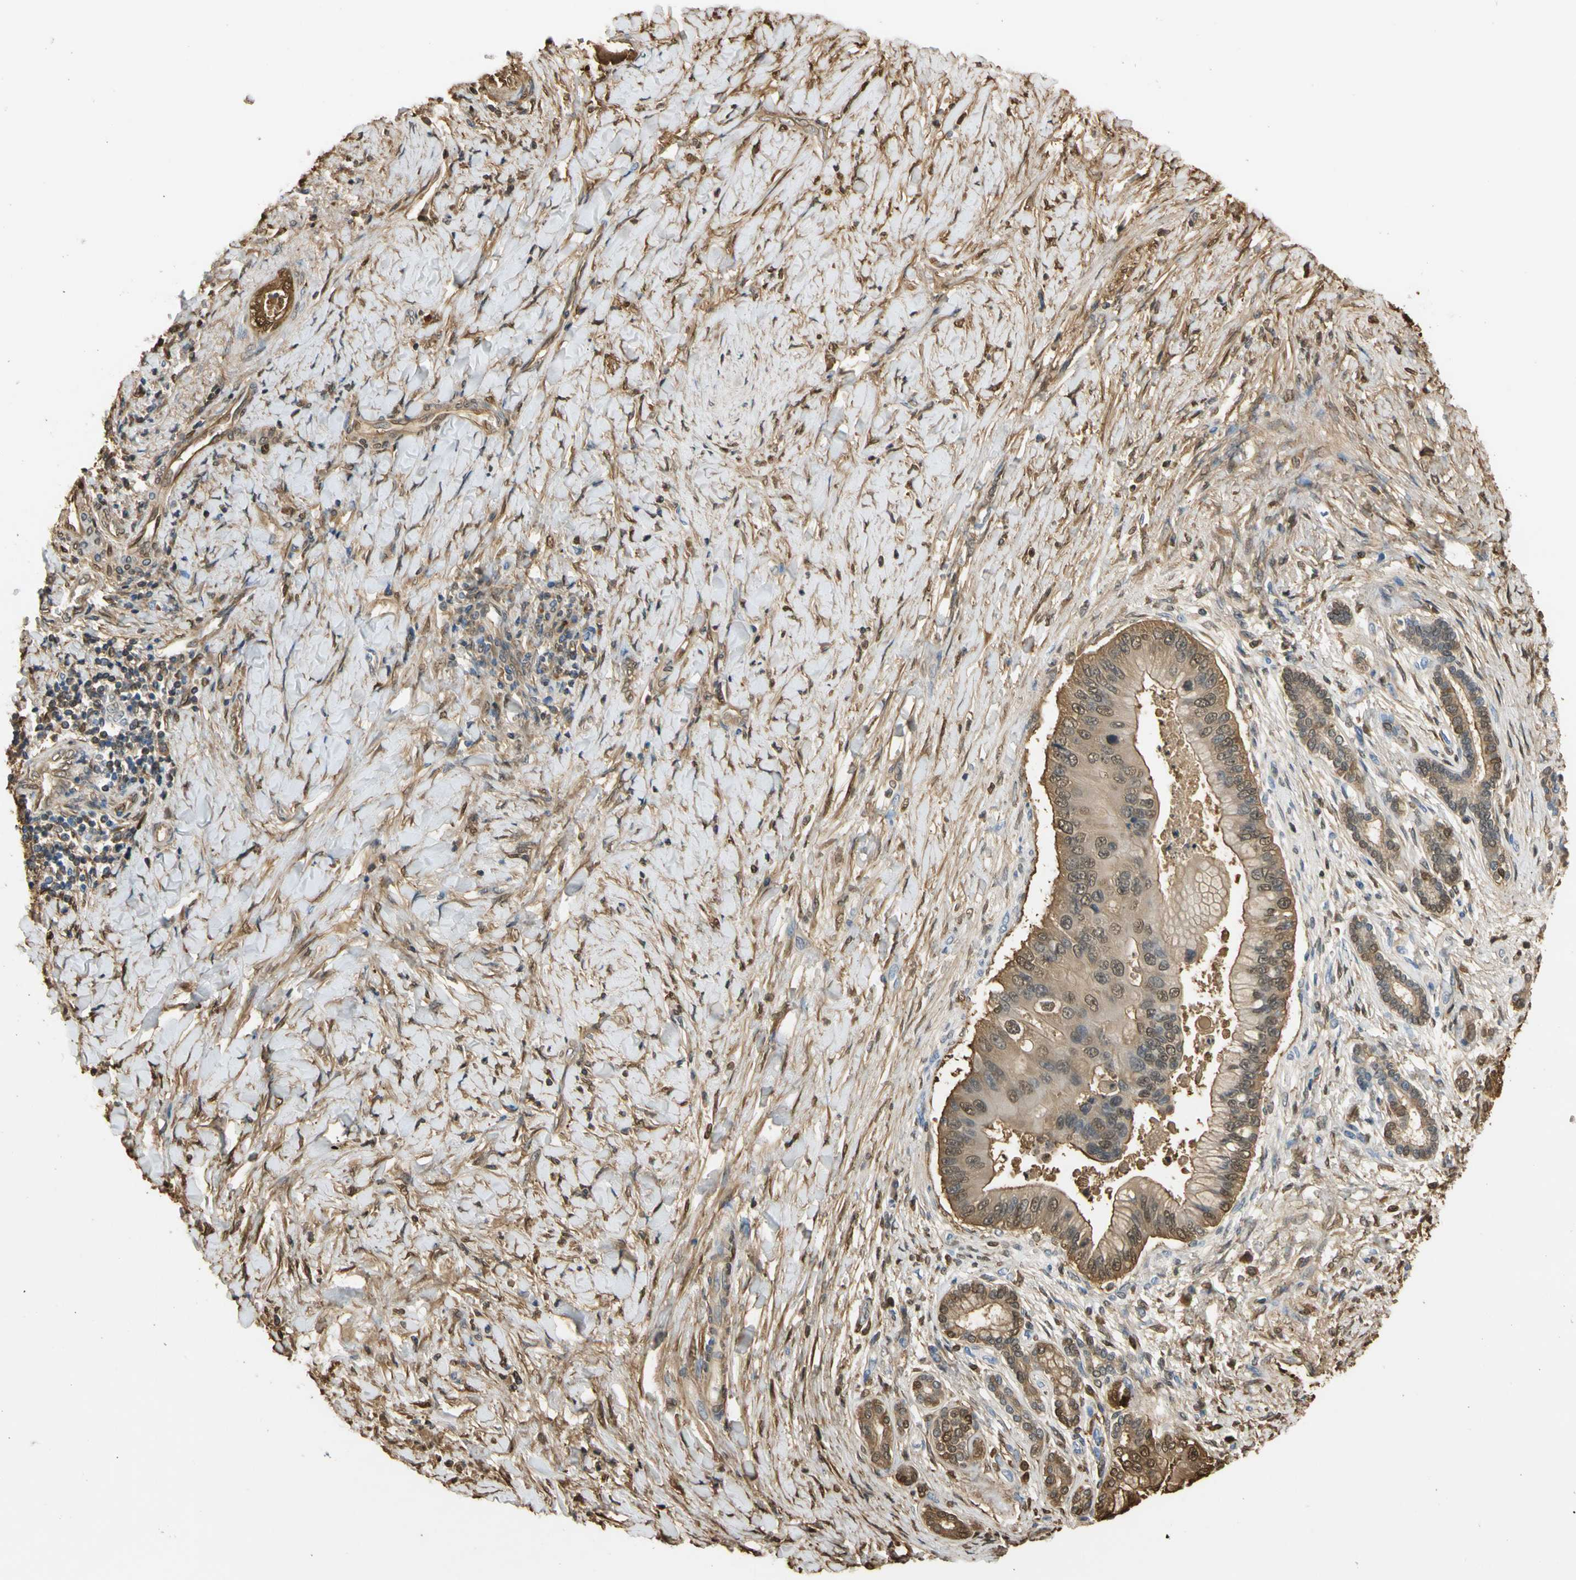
{"staining": {"intensity": "moderate", "quantity": ">75%", "location": "cytoplasmic/membranous,nuclear"}, "tissue": "liver cancer", "cell_type": "Tumor cells", "image_type": "cancer", "snomed": [{"axis": "morphology", "description": "Normal tissue, NOS"}, {"axis": "morphology", "description": "Cholangiocarcinoma"}, {"axis": "topography", "description": "Liver"}, {"axis": "topography", "description": "Peripheral nerve tissue"}], "caption": "Immunohistochemical staining of liver cholangiocarcinoma exhibits medium levels of moderate cytoplasmic/membranous and nuclear protein staining in approximately >75% of tumor cells.", "gene": "S100A6", "patient": {"sex": "male", "age": 50}}